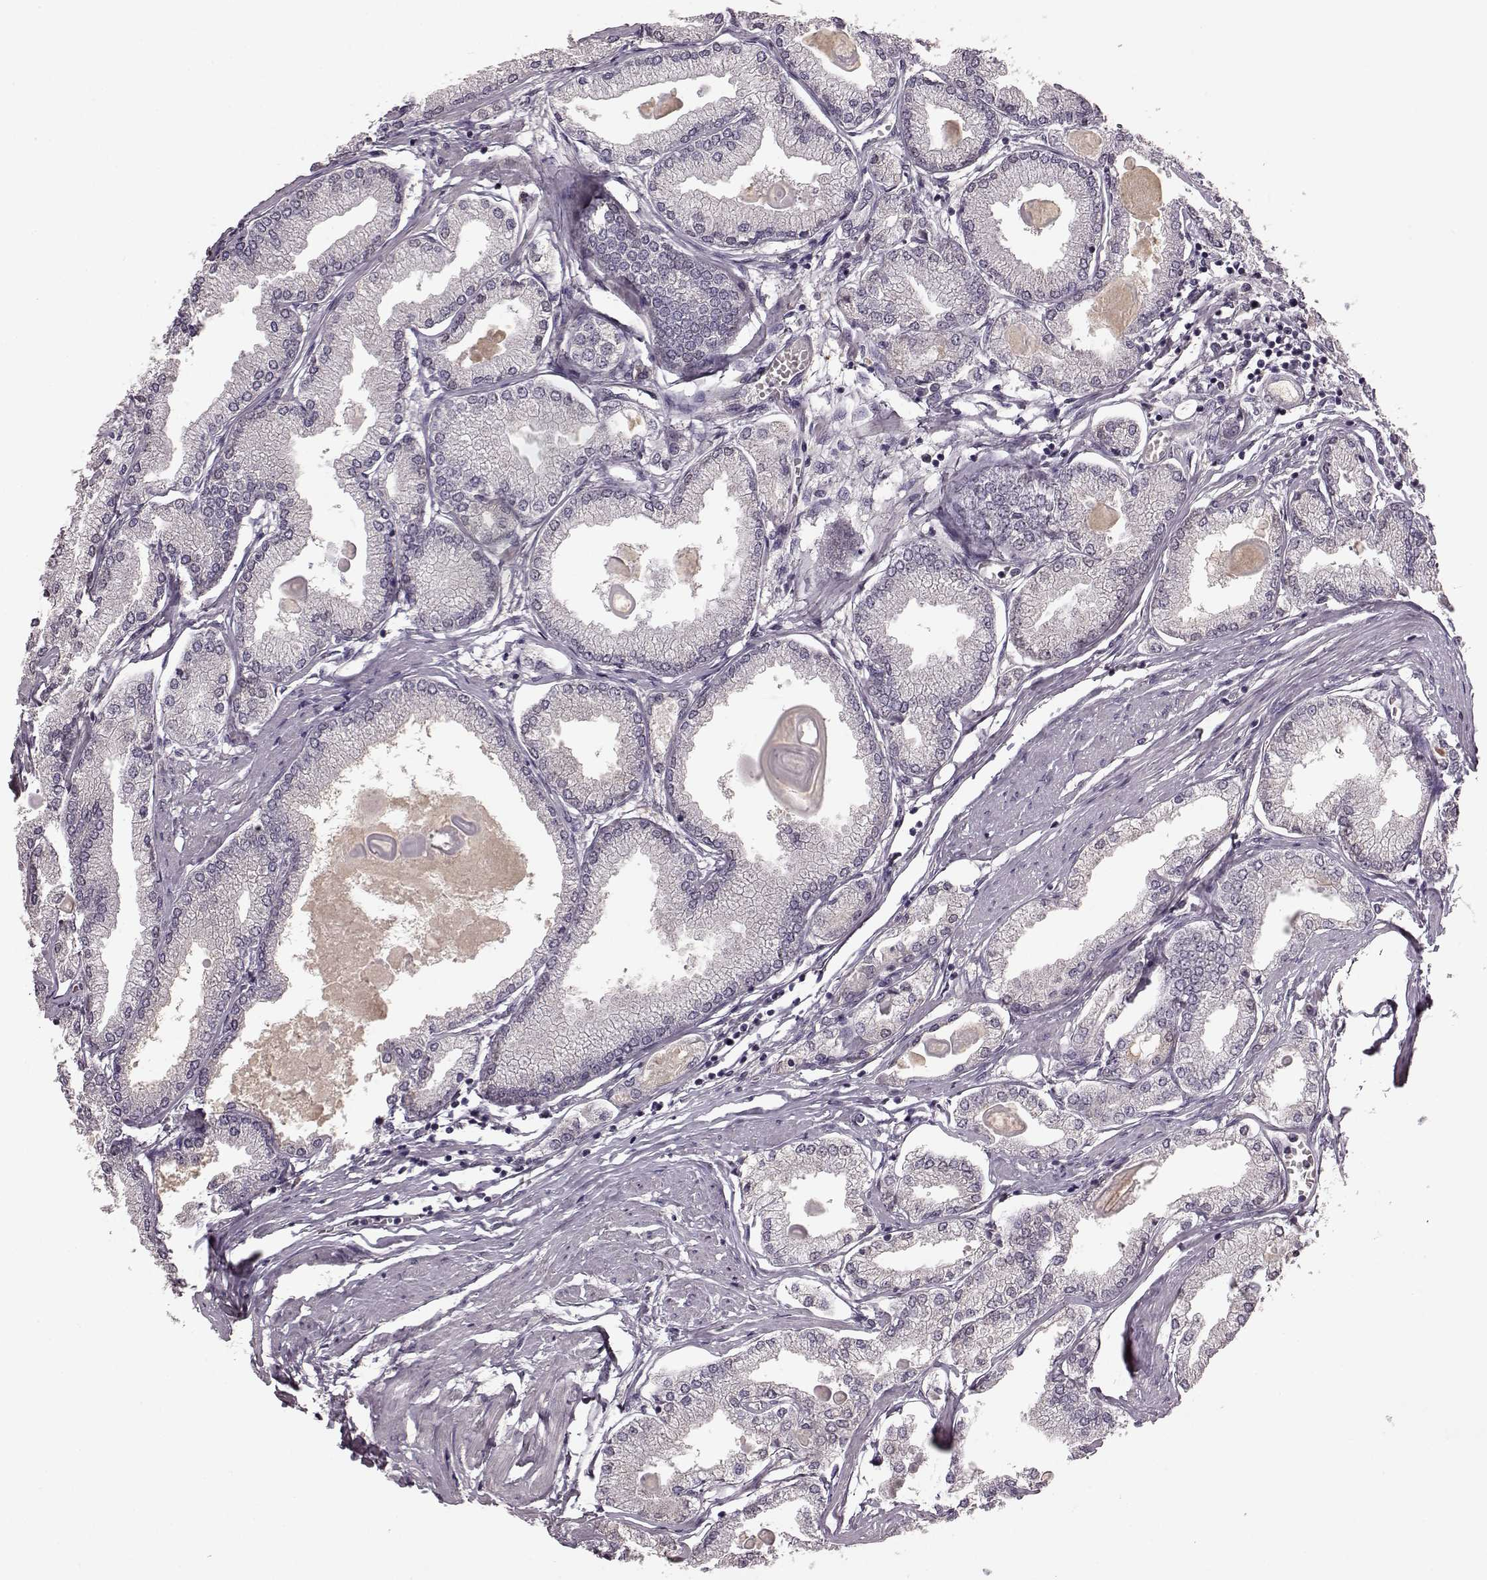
{"staining": {"intensity": "negative", "quantity": "none", "location": "none"}, "tissue": "prostate cancer", "cell_type": "Tumor cells", "image_type": "cancer", "snomed": [{"axis": "morphology", "description": "Adenocarcinoma, High grade"}, {"axis": "topography", "description": "Prostate"}], "caption": "There is no significant staining in tumor cells of prostate cancer (high-grade adenocarcinoma). (Brightfield microscopy of DAB immunohistochemistry (IHC) at high magnification).", "gene": "NRL", "patient": {"sex": "male", "age": 68}}